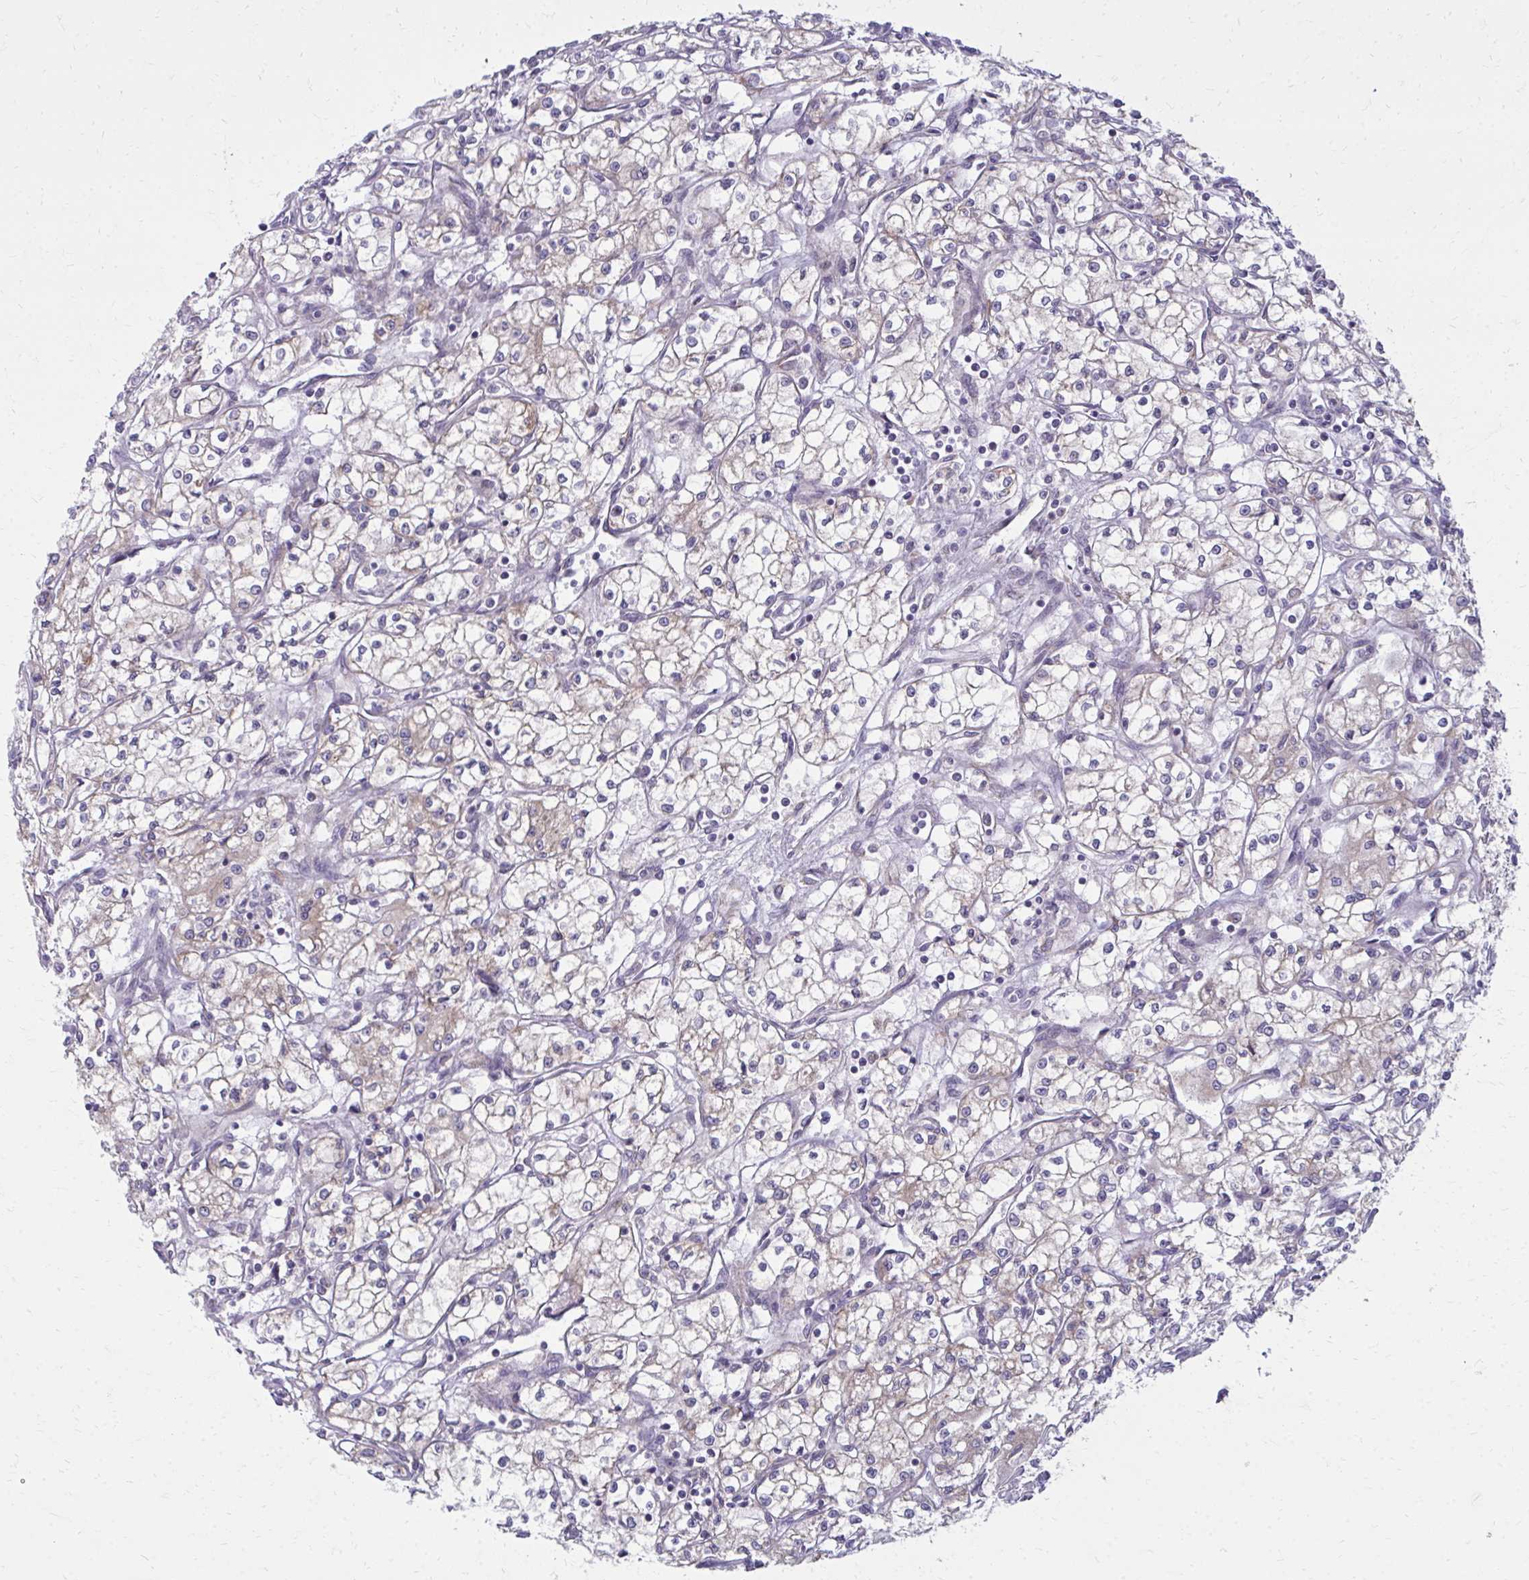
{"staining": {"intensity": "weak", "quantity": "<25%", "location": "cytoplasmic/membranous"}, "tissue": "renal cancer", "cell_type": "Tumor cells", "image_type": "cancer", "snomed": [{"axis": "morphology", "description": "Adenocarcinoma, NOS"}, {"axis": "topography", "description": "Kidney"}], "caption": "Immunohistochemistry histopathology image of neoplastic tissue: renal adenocarcinoma stained with DAB (3,3'-diaminobenzidine) exhibits no significant protein positivity in tumor cells.", "gene": "CEMP1", "patient": {"sex": "male", "age": 59}}